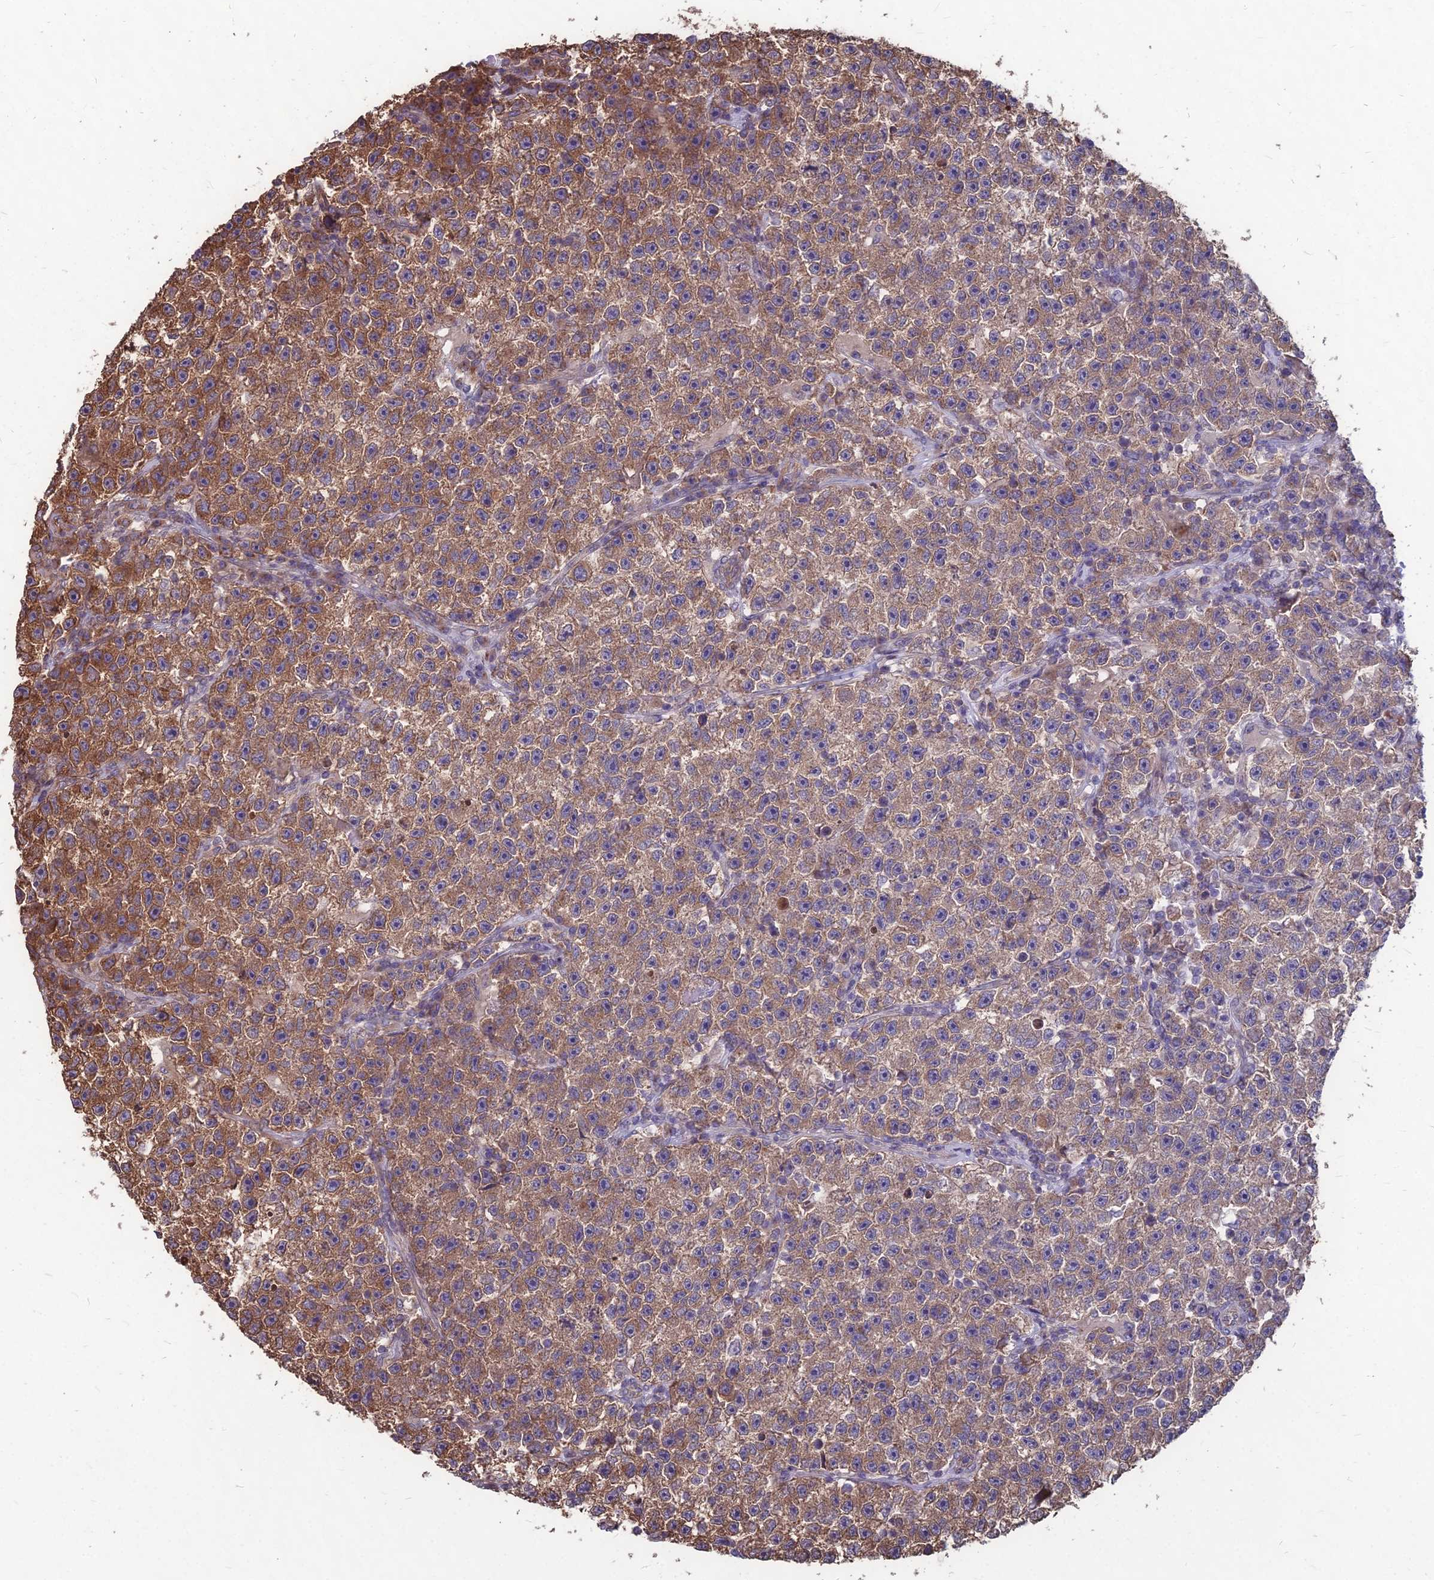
{"staining": {"intensity": "moderate", "quantity": "25%-75%", "location": "cytoplasmic/membranous"}, "tissue": "testis cancer", "cell_type": "Tumor cells", "image_type": "cancer", "snomed": [{"axis": "morphology", "description": "Seminoma, NOS"}, {"axis": "topography", "description": "Testis"}], "caption": "High-magnification brightfield microscopy of testis cancer (seminoma) stained with DAB (3,3'-diaminobenzidine) (brown) and counterstained with hematoxylin (blue). tumor cells exhibit moderate cytoplasmic/membranous staining is identified in approximately25%-75% of cells. The staining is performed using DAB brown chromogen to label protein expression. The nuclei are counter-stained blue using hematoxylin.", "gene": "LSM6", "patient": {"sex": "male", "age": 22}}